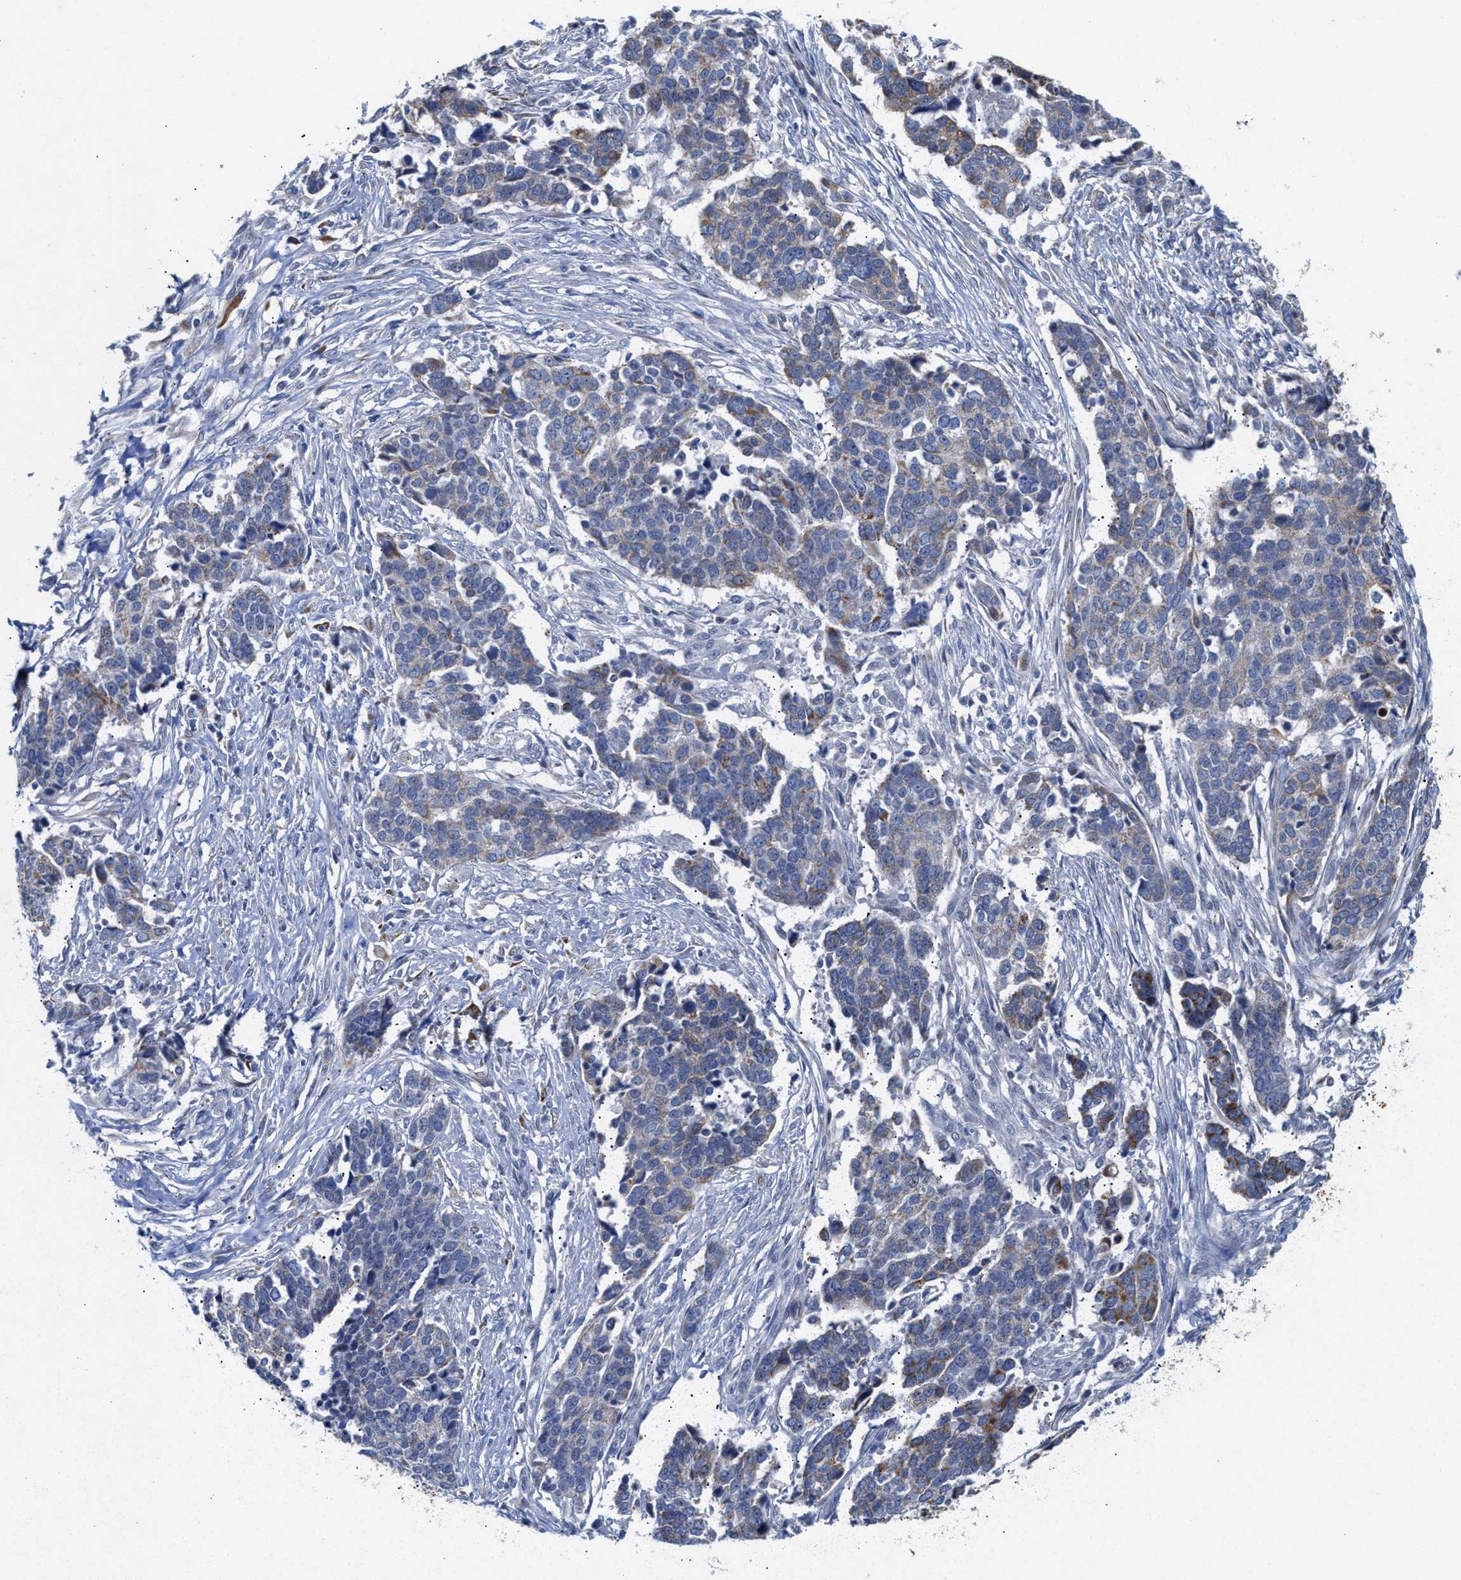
{"staining": {"intensity": "weak", "quantity": "<25%", "location": "cytoplasmic/membranous"}, "tissue": "ovarian cancer", "cell_type": "Tumor cells", "image_type": "cancer", "snomed": [{"axis": "morphology", "description": "Cystadenocarcinoma, serous, NOS"}, {"axis": "topography", "description": "Ovary"}], "caption": "Immunohistochemical staining of human ovarian cancer (serous cystadenocarcinoma) shows no significant staining in tumor cells.", "gene": "JAG1", "patient": {"sex": "female", "age": 44}}